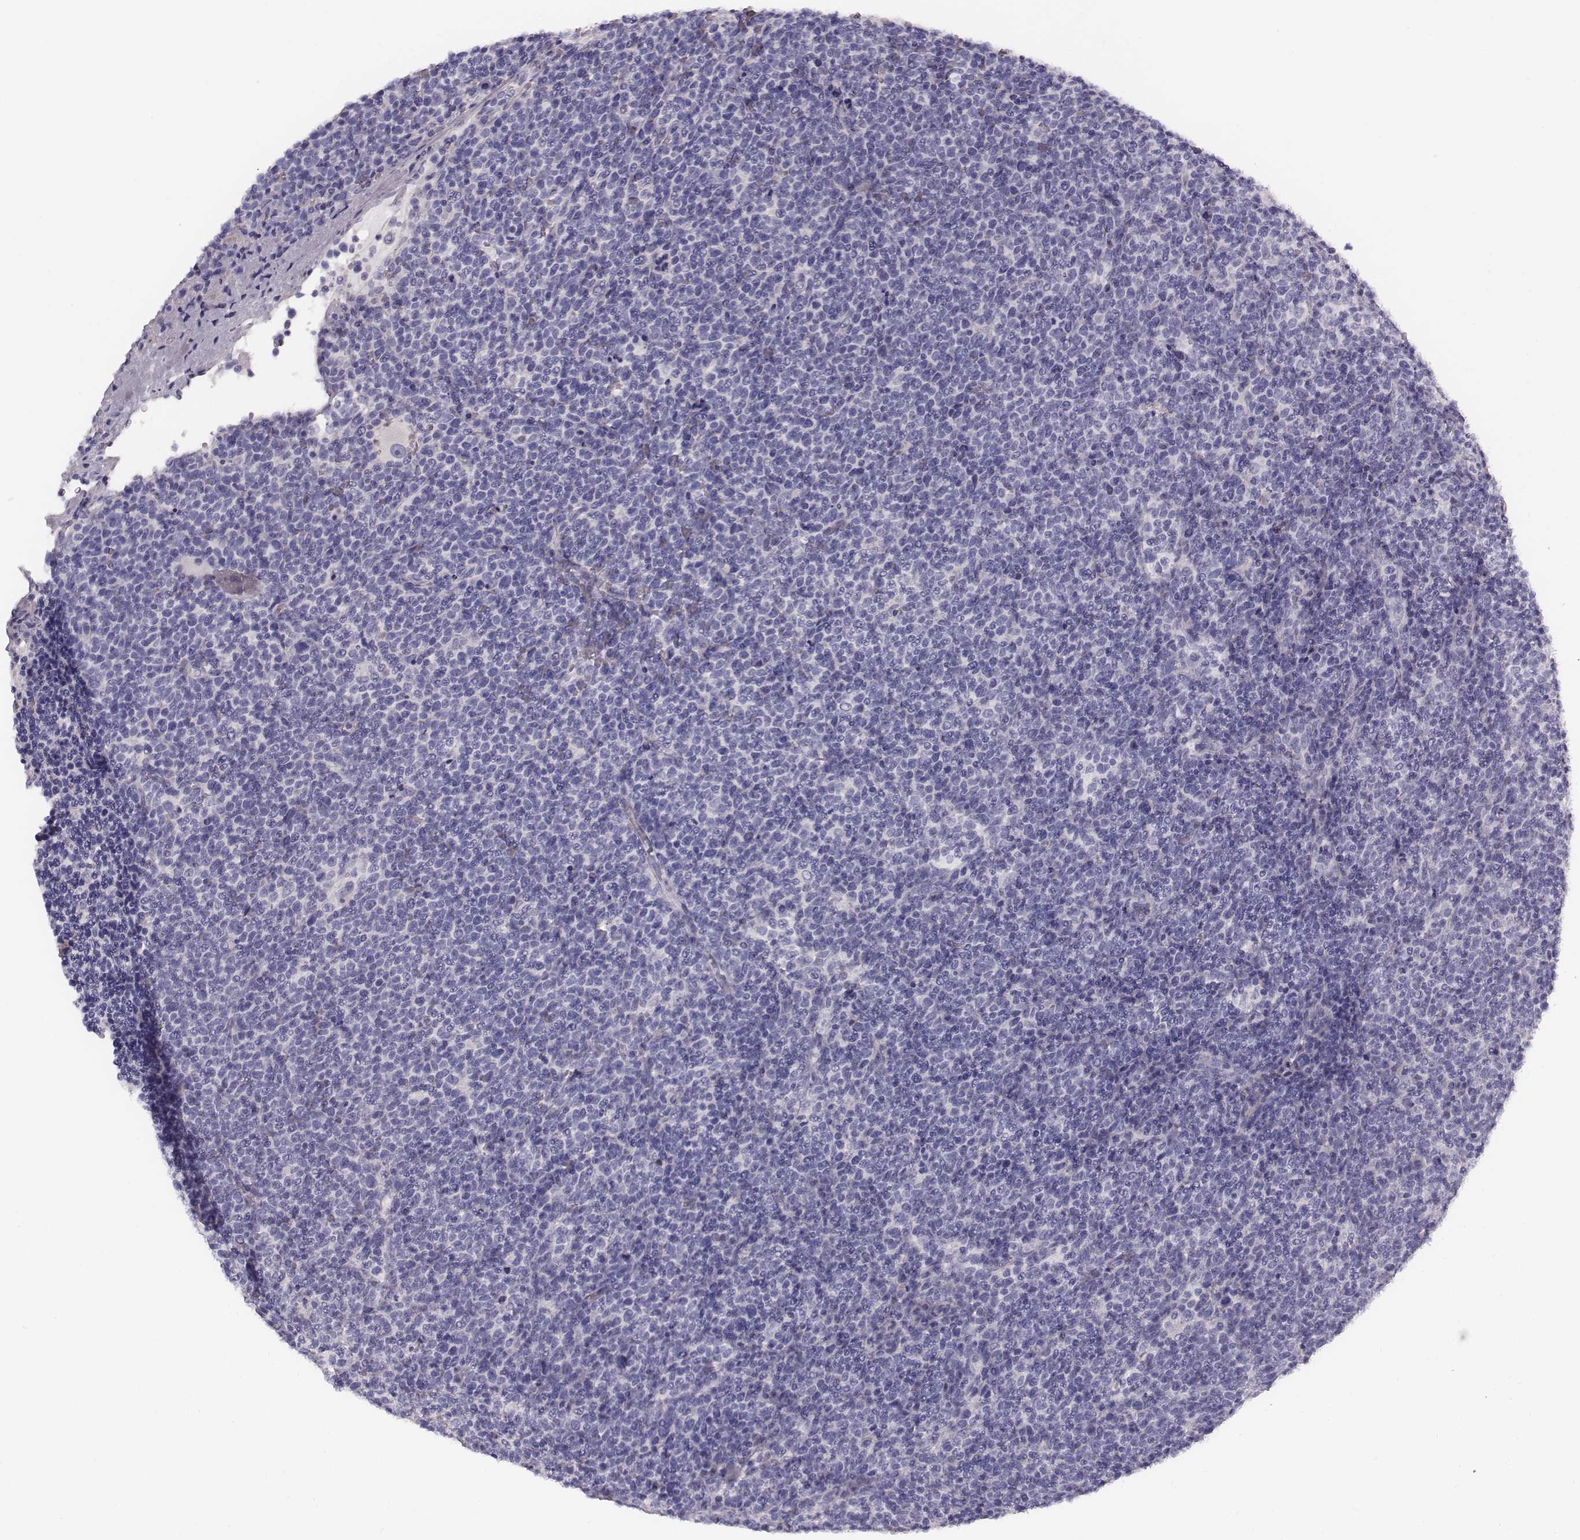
{"staining": {"intensity": "negative", "quantity": "none", "location": "none"}, "tissue": "lymphoma", "cell_type": "Tumor cells", "image_type": "cancer", "snomed": [{"axis": "morphology", "description": "Malignant lymphoma, non-Hodgkin's type, High grade"}, {"axis": "topography", "description": "Lymph node"}], "caption": "Tumor cells show no significant positivity in lymphoma.", "gene": "CRISP1", "patient": {"sex": "male", "age": 61}}